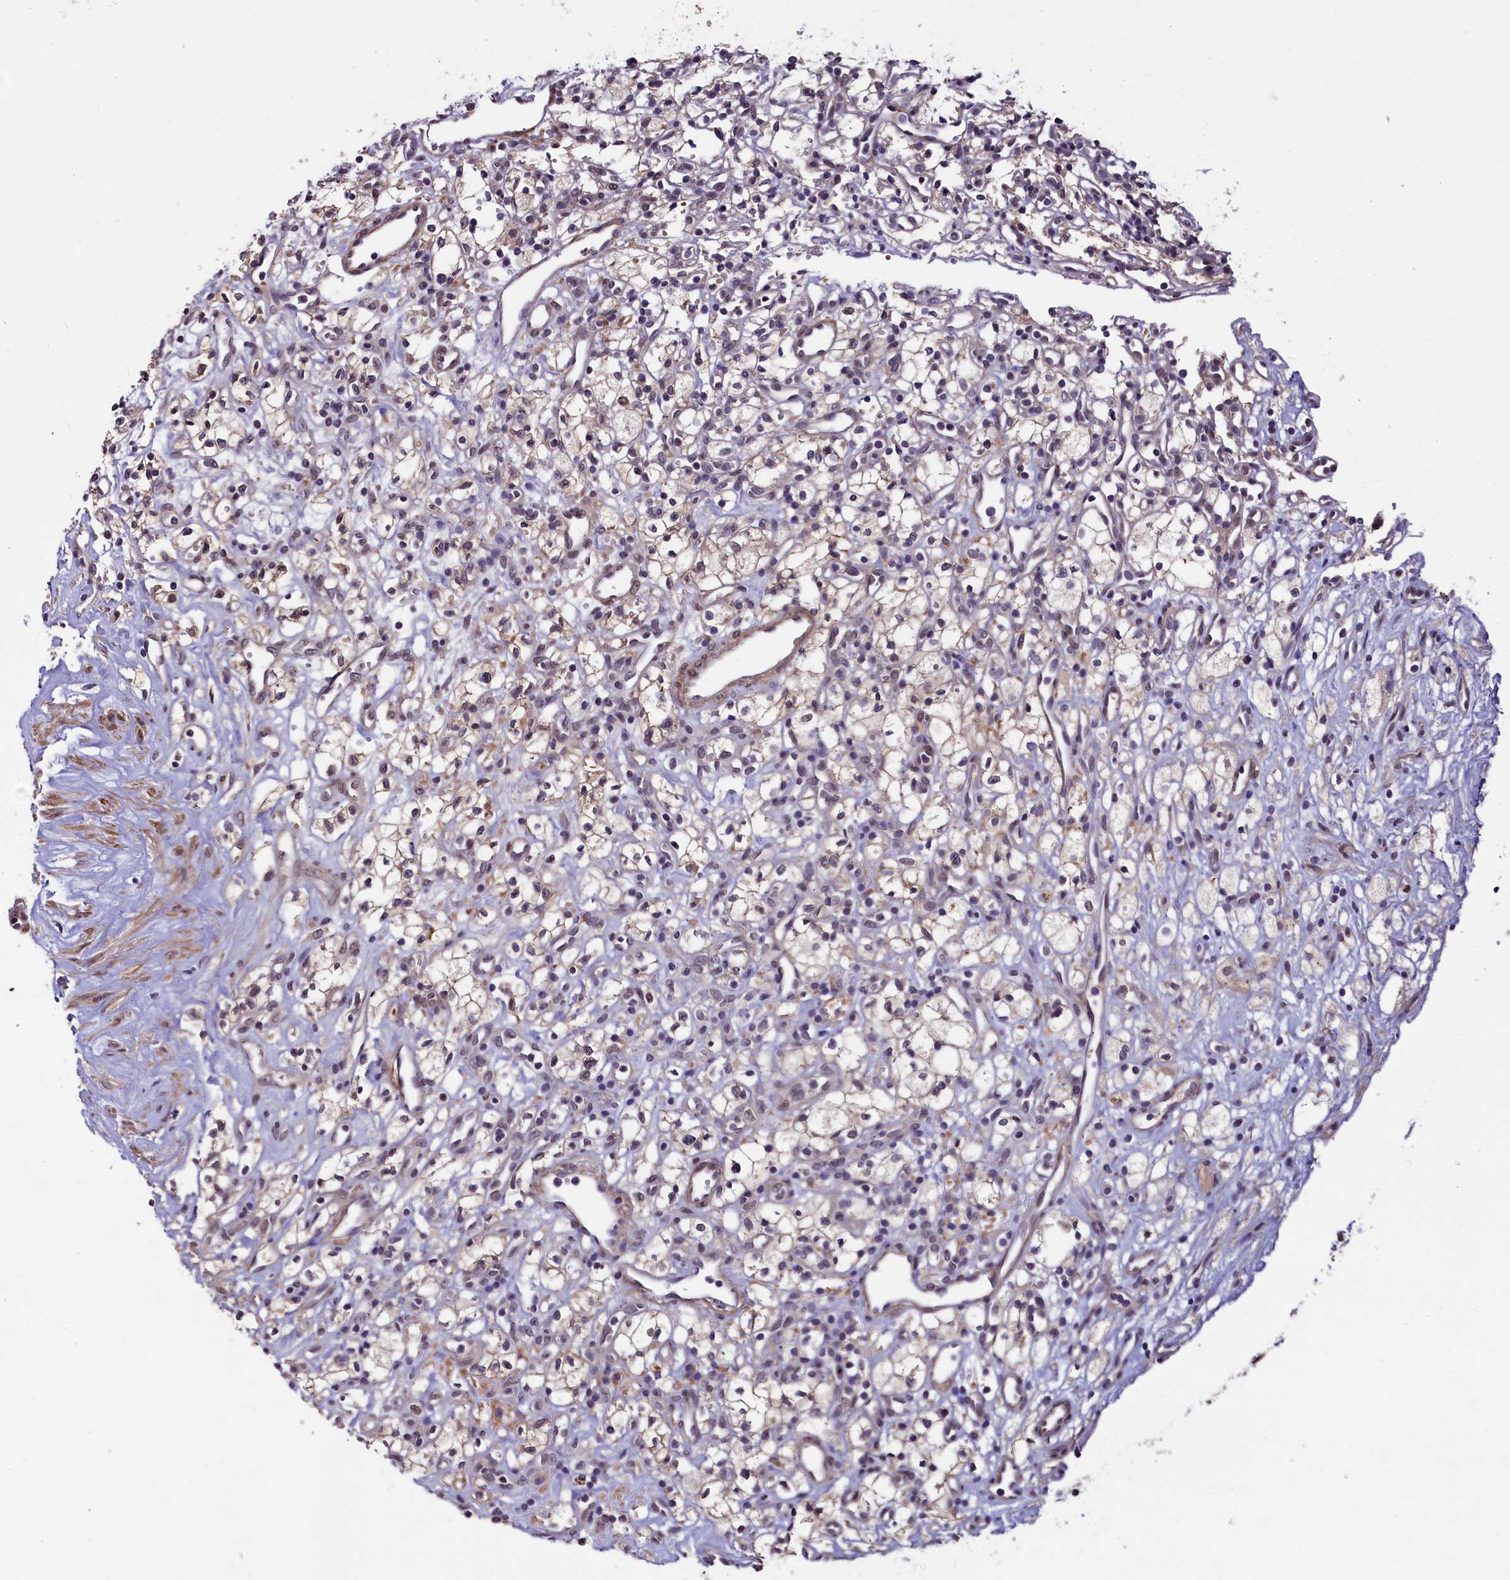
{"staining": {"intensity": "weak", "quantity": "<25%", "location": "cytoplasmic/membranous"}, "tissue": "renal cancer", "cell_type": "Tumor cells", "image_type": "cancer", "snomed": [{"axis": "morphology", "description": "Adenocarcinoma, NOS"}, {"axis": "topography", "description": "Kidney"}], "caption": "This image is of renal adenocarcinoma stained with IHC to label a protein in brown with the nuclei are counter-stained blue. There is no positivity in tumor cells.", "gene": "SLC39A6", "patient": {"sex": "male", "age": 59}}